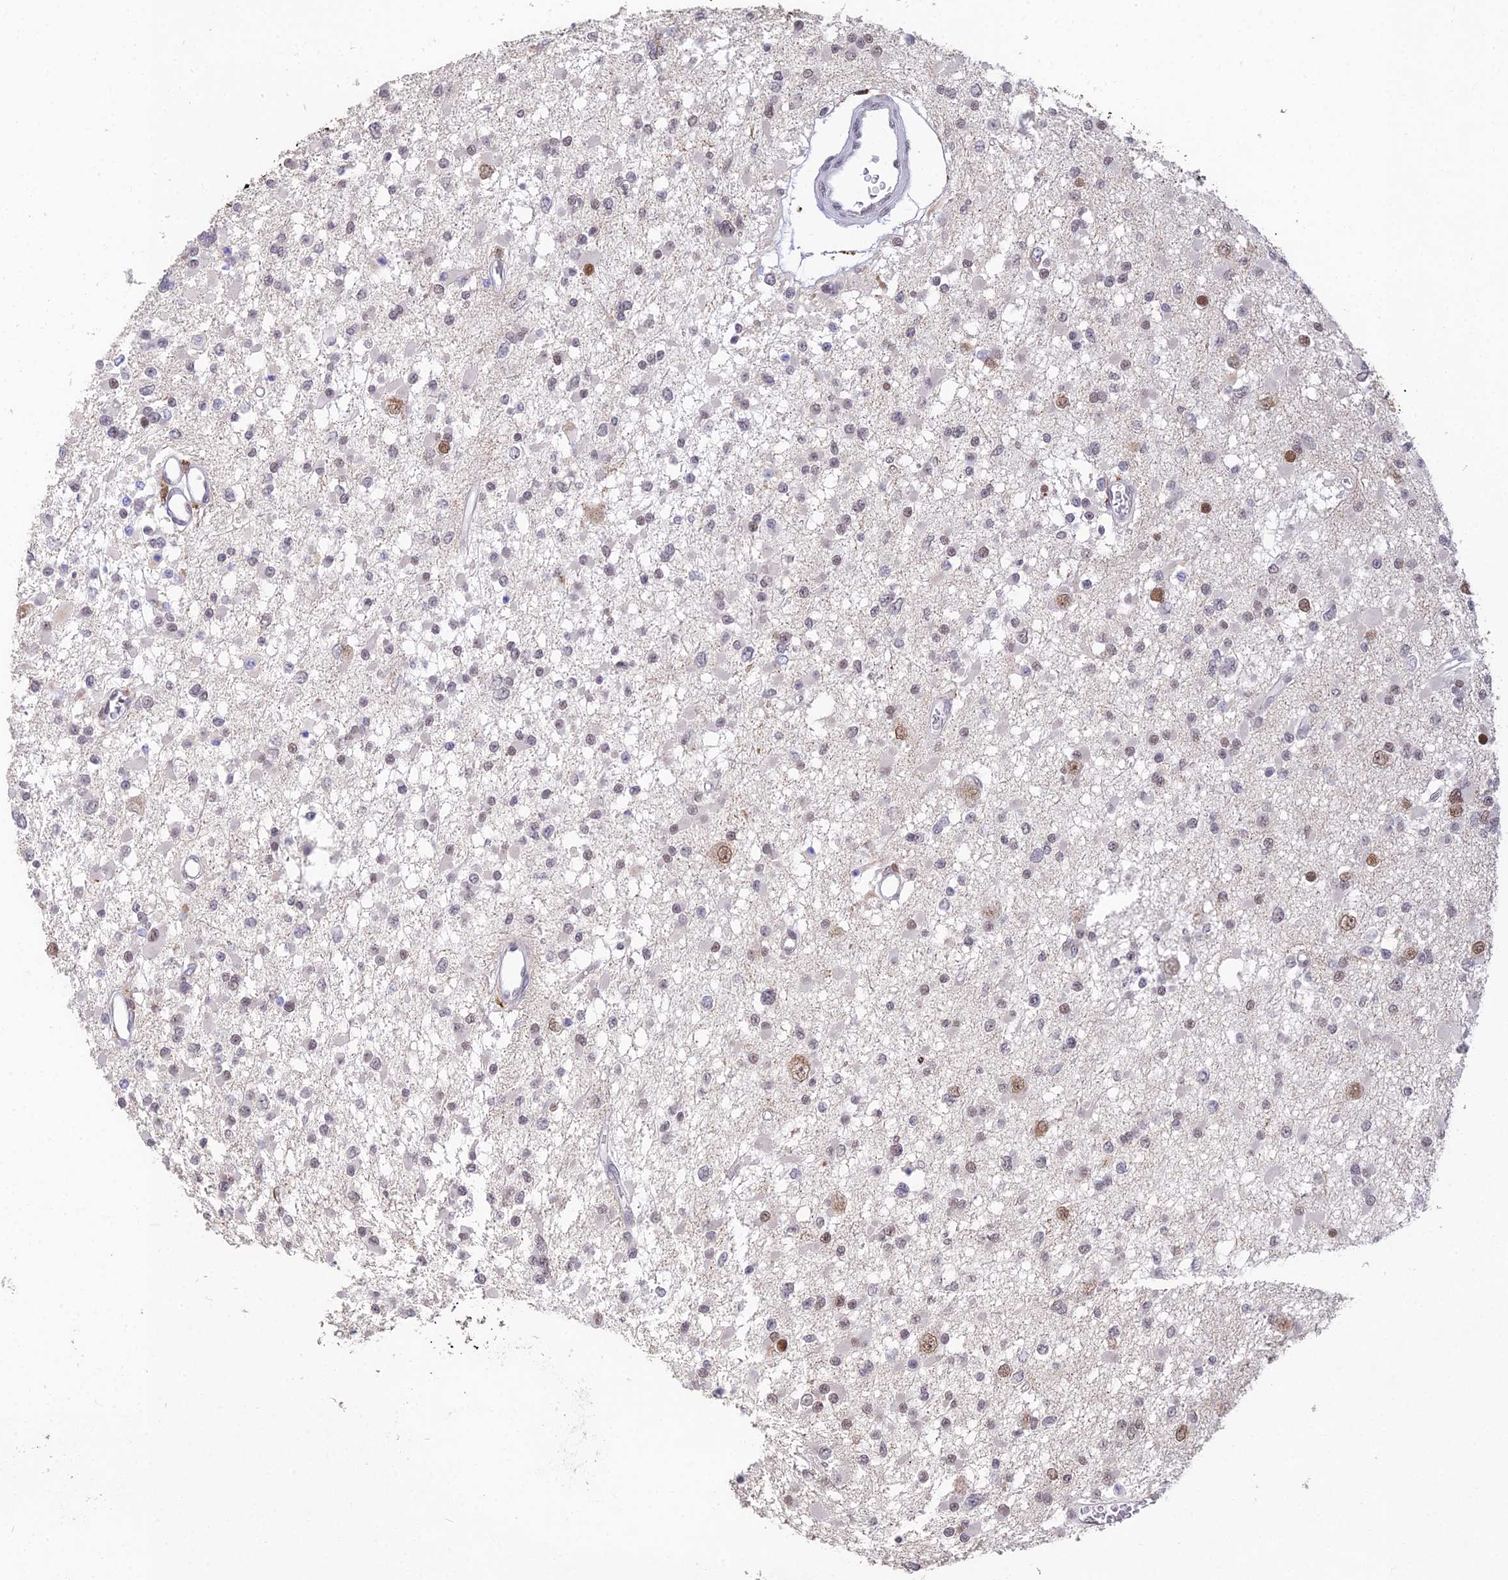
{"staining": {"intensity": "moderate", "quantity": "<25%", "location": "nuclear"}, "tissue": "glioma", "cell_type": "Tumor cells", "image_type": "cancer", "snomed": [{"axis": "morphology", "description": "Glioma, malignant, Low grade"}, {"axis": "topography", "description": "Brain"}], "caption": "Tumor cells display low levels of moderate nuclear expression in about <25% of cells in human malignant glioma (low-grade).", "gene": "ABHD17A", "patient": {"sex": "female", "age": 22}}